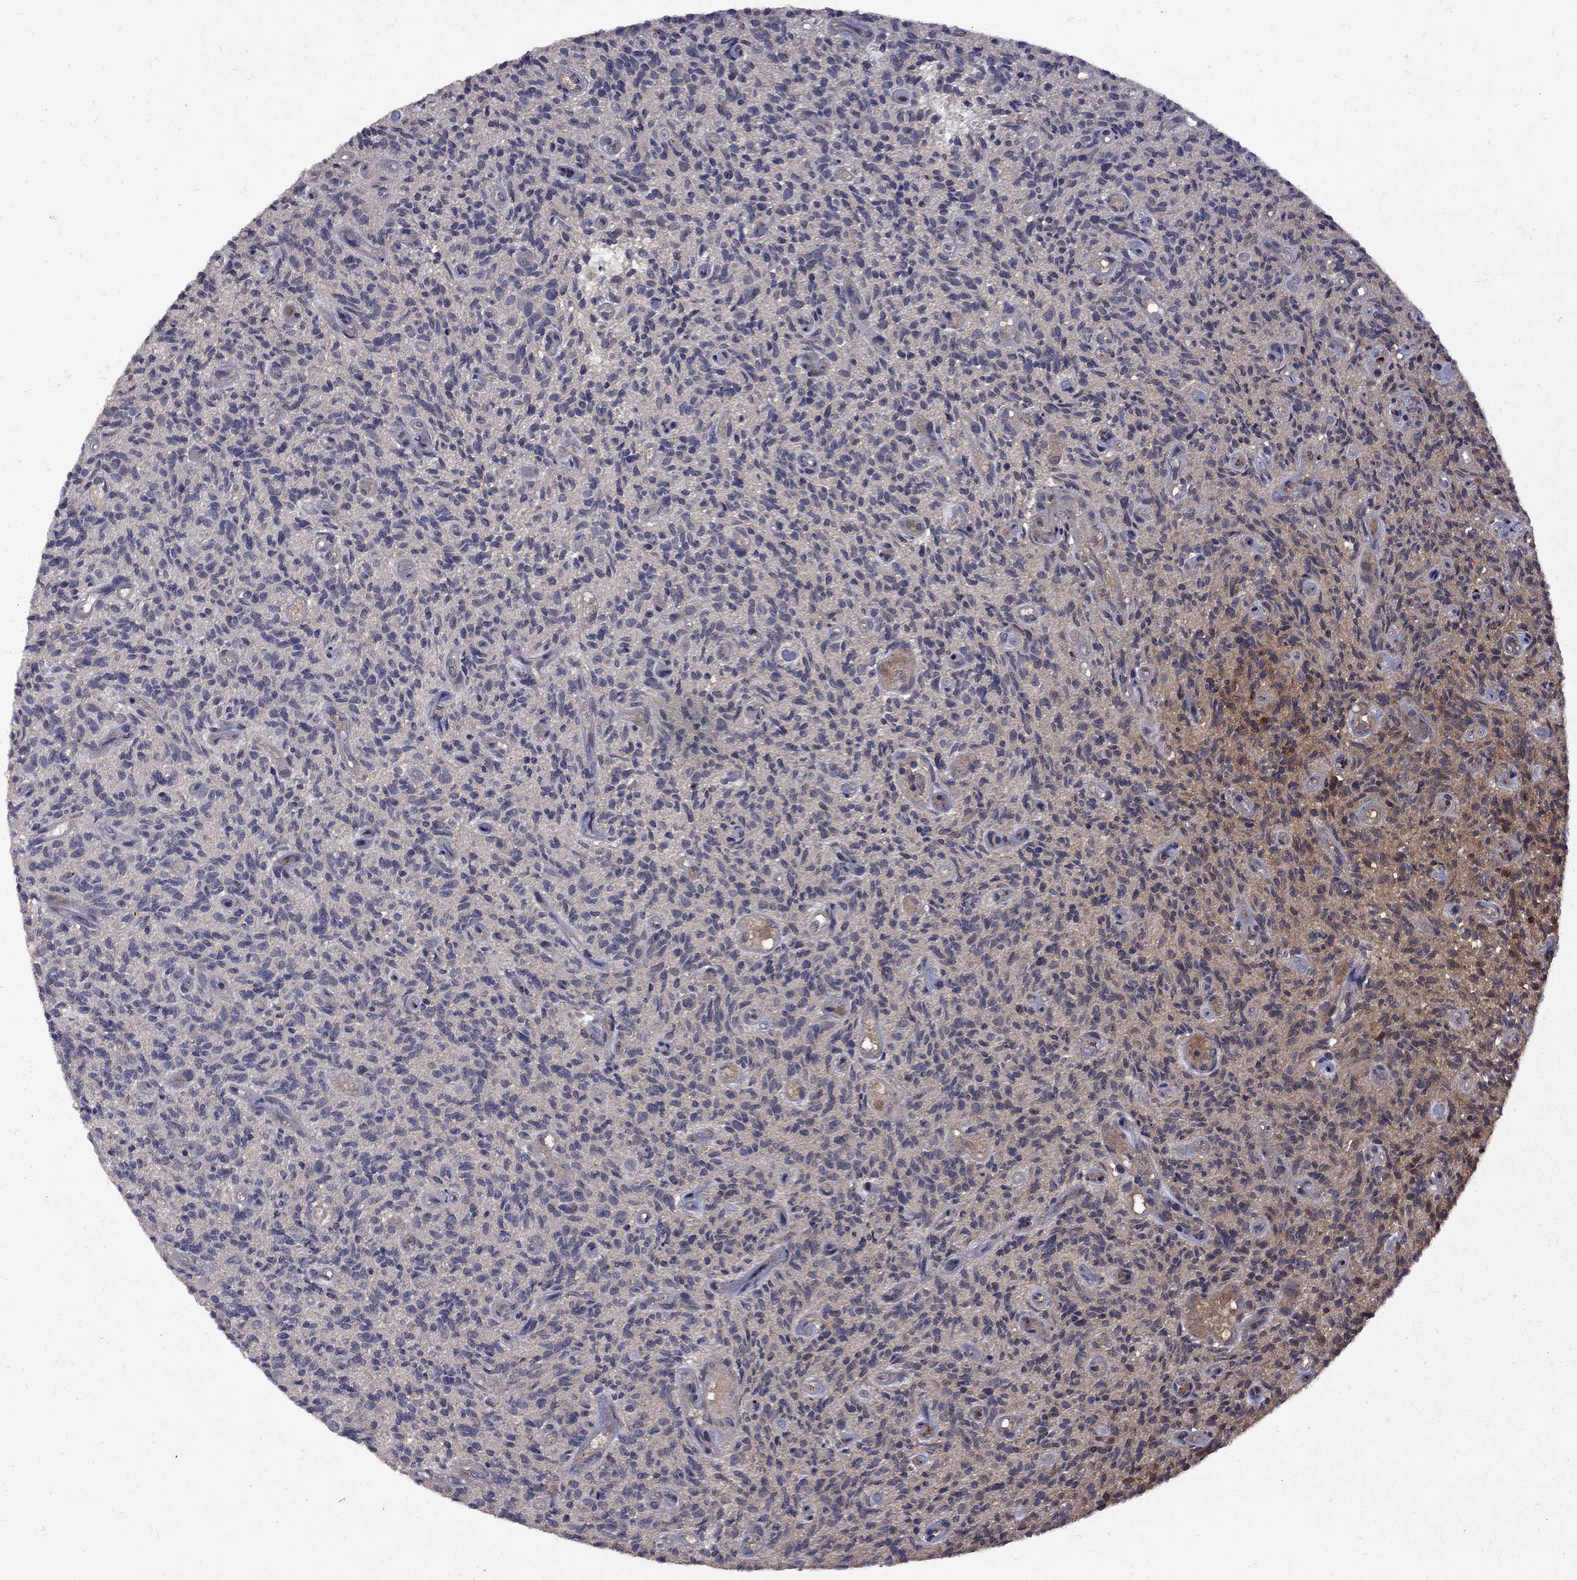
{"staining": {"intensity": "weak", "quantity": "<25%", "location": "cytoplasmic/membranous"}, "tissue": "glioma", "cell_type": "Tumor cells", "image_type": "cancer", "snomed": [{"axis": "morphology", "description": "Glioma, malignant, High grade"}, {"axis": "topography", "description": "Brain"}], "caption": "Human glioma stained for a protein using immunohistochemistry demonstrates no positivity in tumor cells.", "gene": "IPP", "patient": {"sex": "male", "age": 64}}